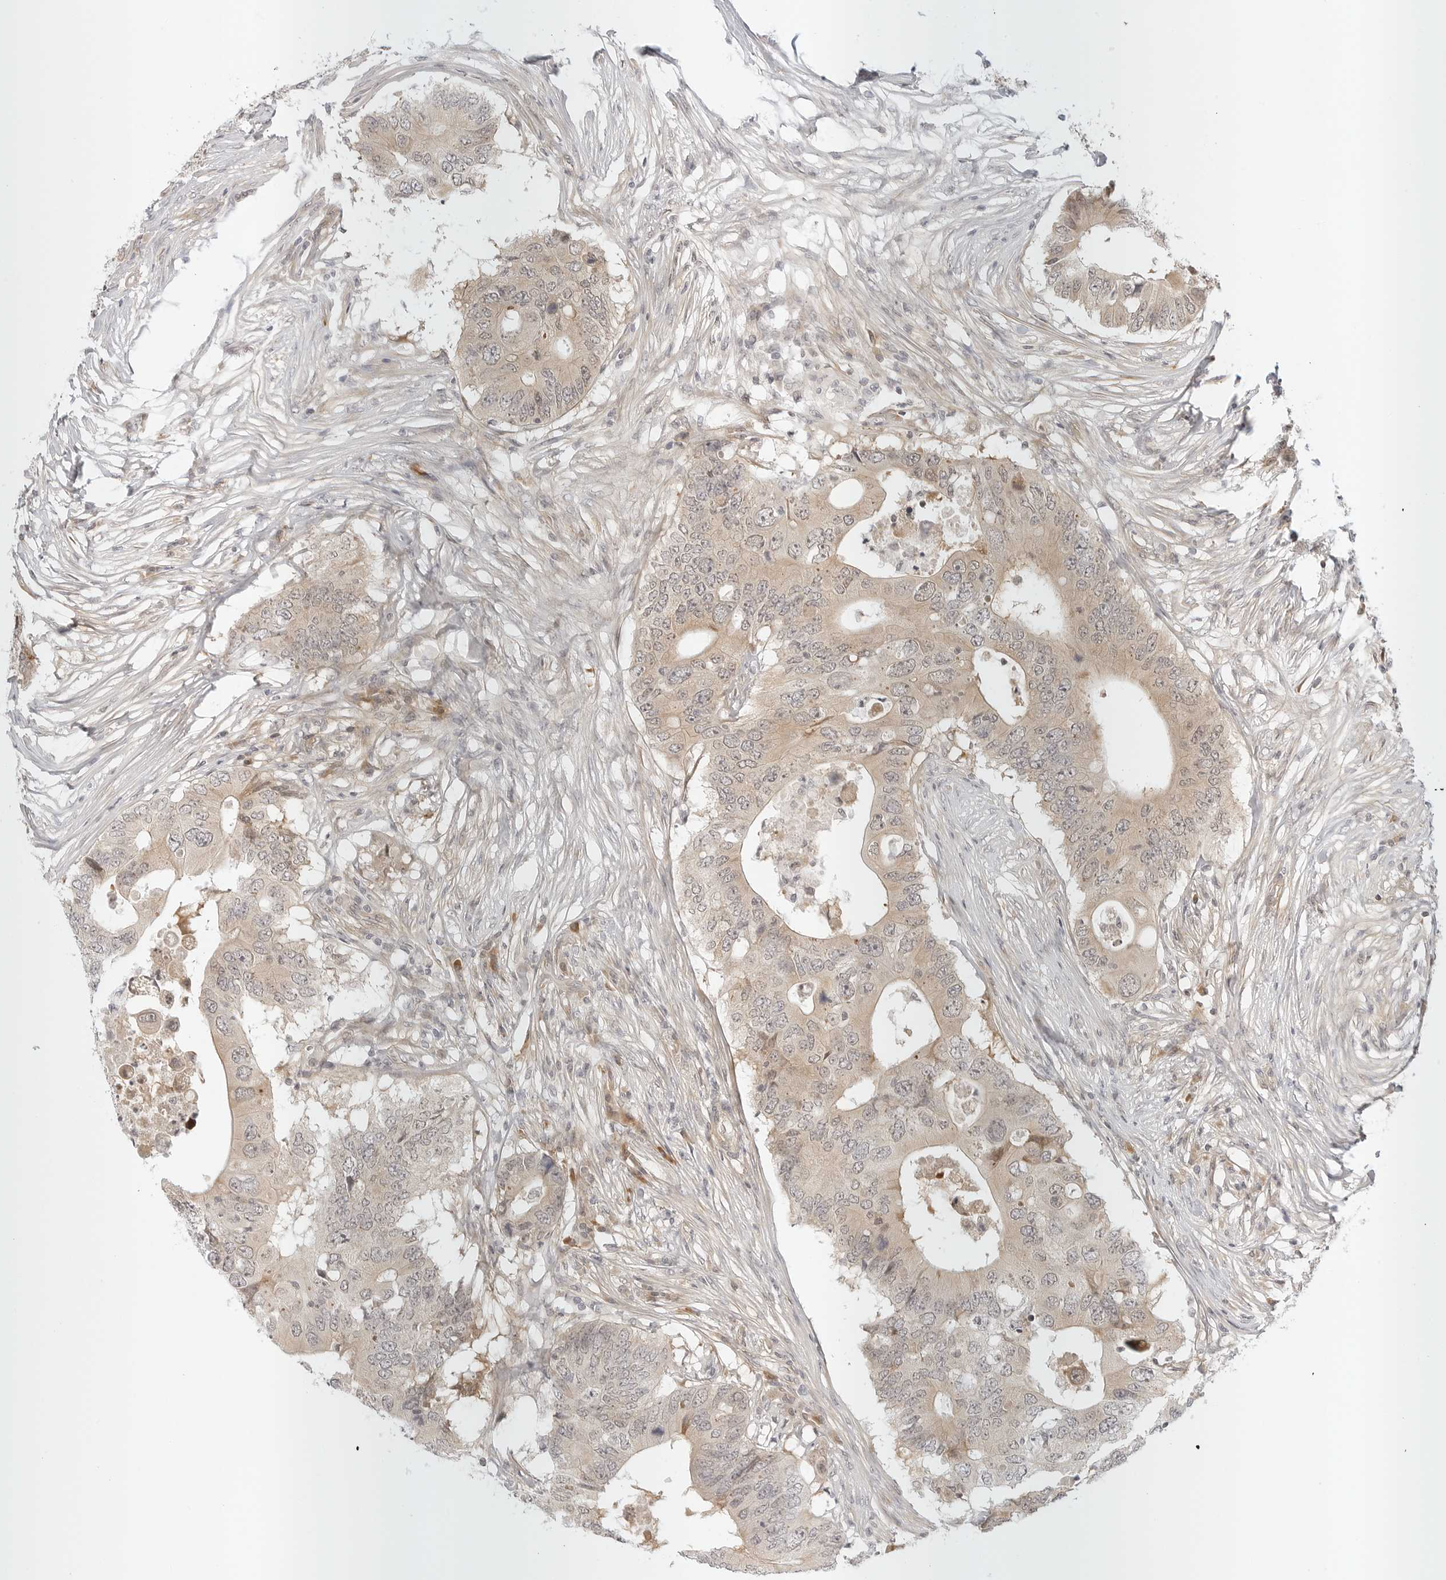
{"staining": {"intensity": "weak", "quantity": ">75%", "location": "cytoplasmic/membranous"}, "tissue": "colorectal cancer", "cell_type": "Tumor cells", "image_type": "cancer", "snomed": [{"axis": "morphology", "description": "Adenocarcinoma, NOS"}, {"axis": "topography", "description": "Colon"}], "caption": "Colorectal adenocarcinoma stained with immunohistochemistry (IHC) exhibits weak cytoplasmic/membranous expression in about >75% of tumor cells.", "gene": "TCP1", "patient": {"sex": "male", "age": 71}}